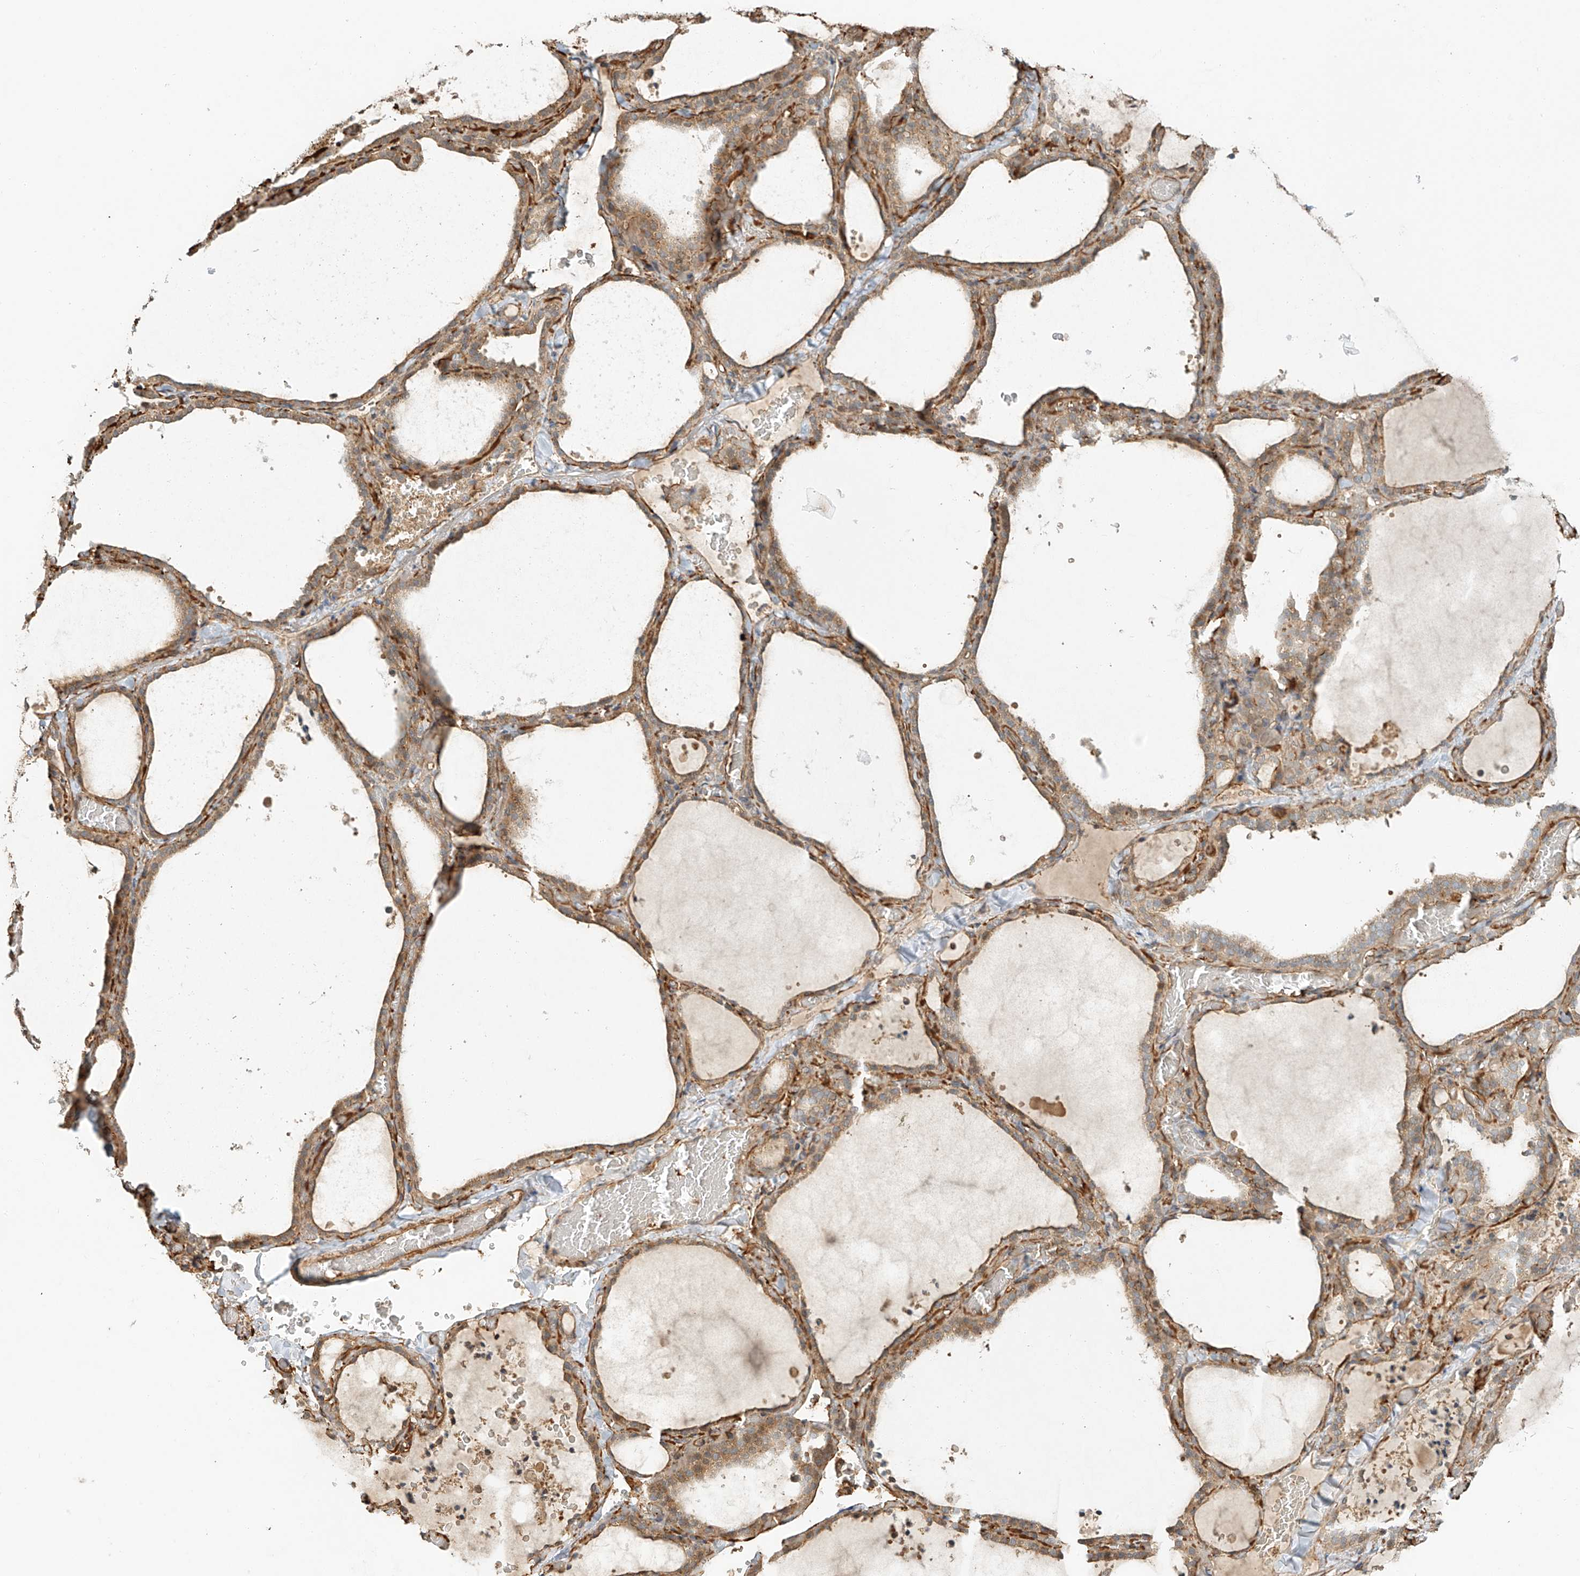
{"staining": {"intensity": "moderate", "quantity": ">75%", "location": "cytoplasmic/membranous"}, "tissue": "thyroid gland", "cell_type": "Glandular cells", "image_type": "normal", "snomed": [{"axis": "morphology", "description": "Normal tissue, NOS"}, {"axis": "topography", "description": "Thyroid gland"}], "caption": "Immunohistochemical staining of unremarkable human thyroid gland displays moderate cytoplasmic/membranous protein positivity in about >75% of glandular cells.", "gene": "CSMD3", "patient": {"sex": "female", "age": 22}}